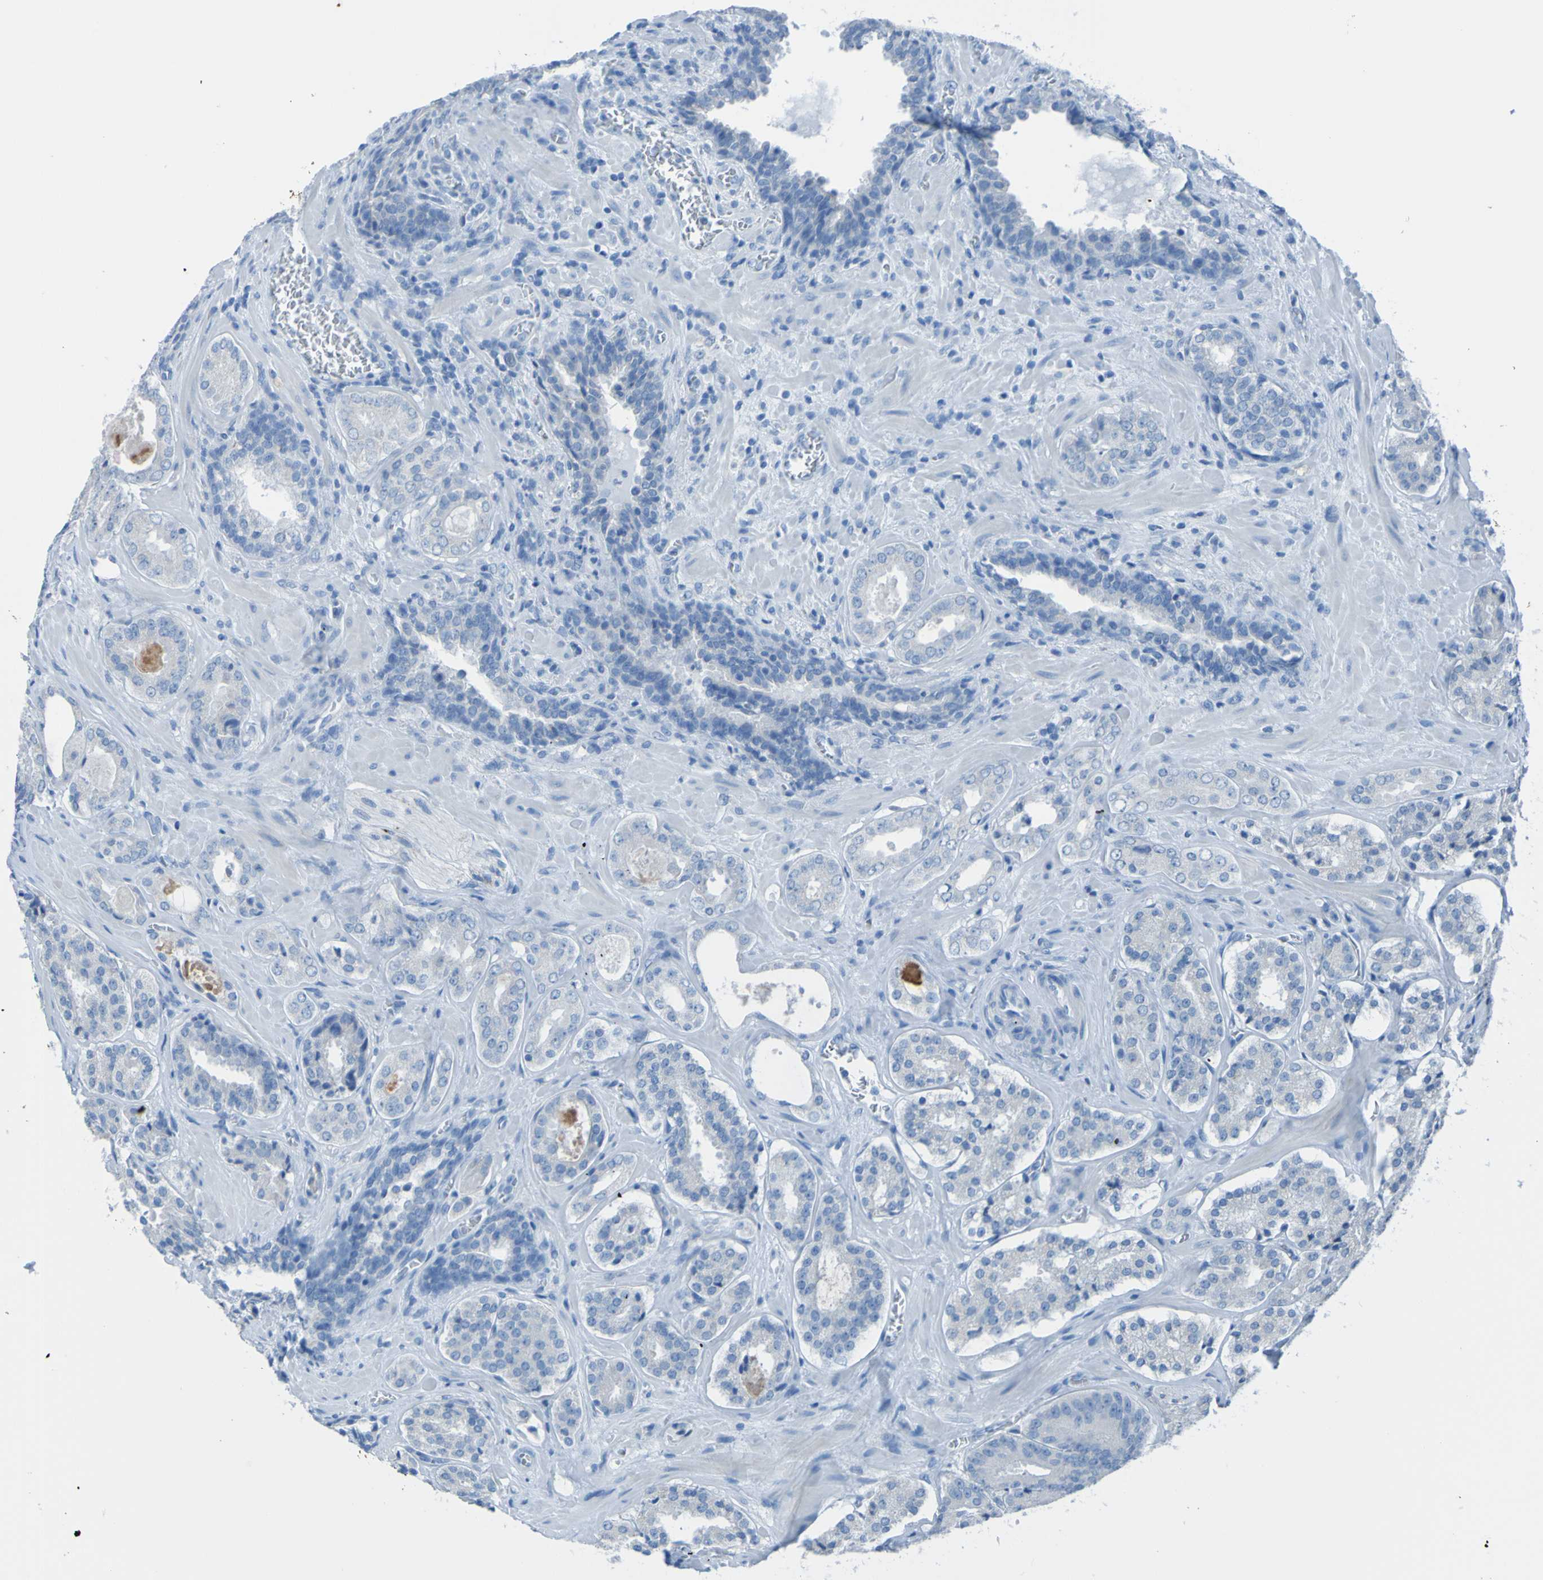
{"staining": {"intensity": "negative", "quantity": "none", "location": "none"}, "tissue": "prostate cancer", "cell_type": "Tumor cells", "image_type": "cancer", "snomed": [{"axis": "morphology", "description": "Adenocarcinoma, High grade"}, {"axis": "topography", "description": "Prostate"}], "caption": "Histopathology image shows no significant protein positivity in tumor cells of adenocarcinoma (high-grade) (prostate).", "gene": "ACMSD", "patient": {"sex": "male", "age": 60}}